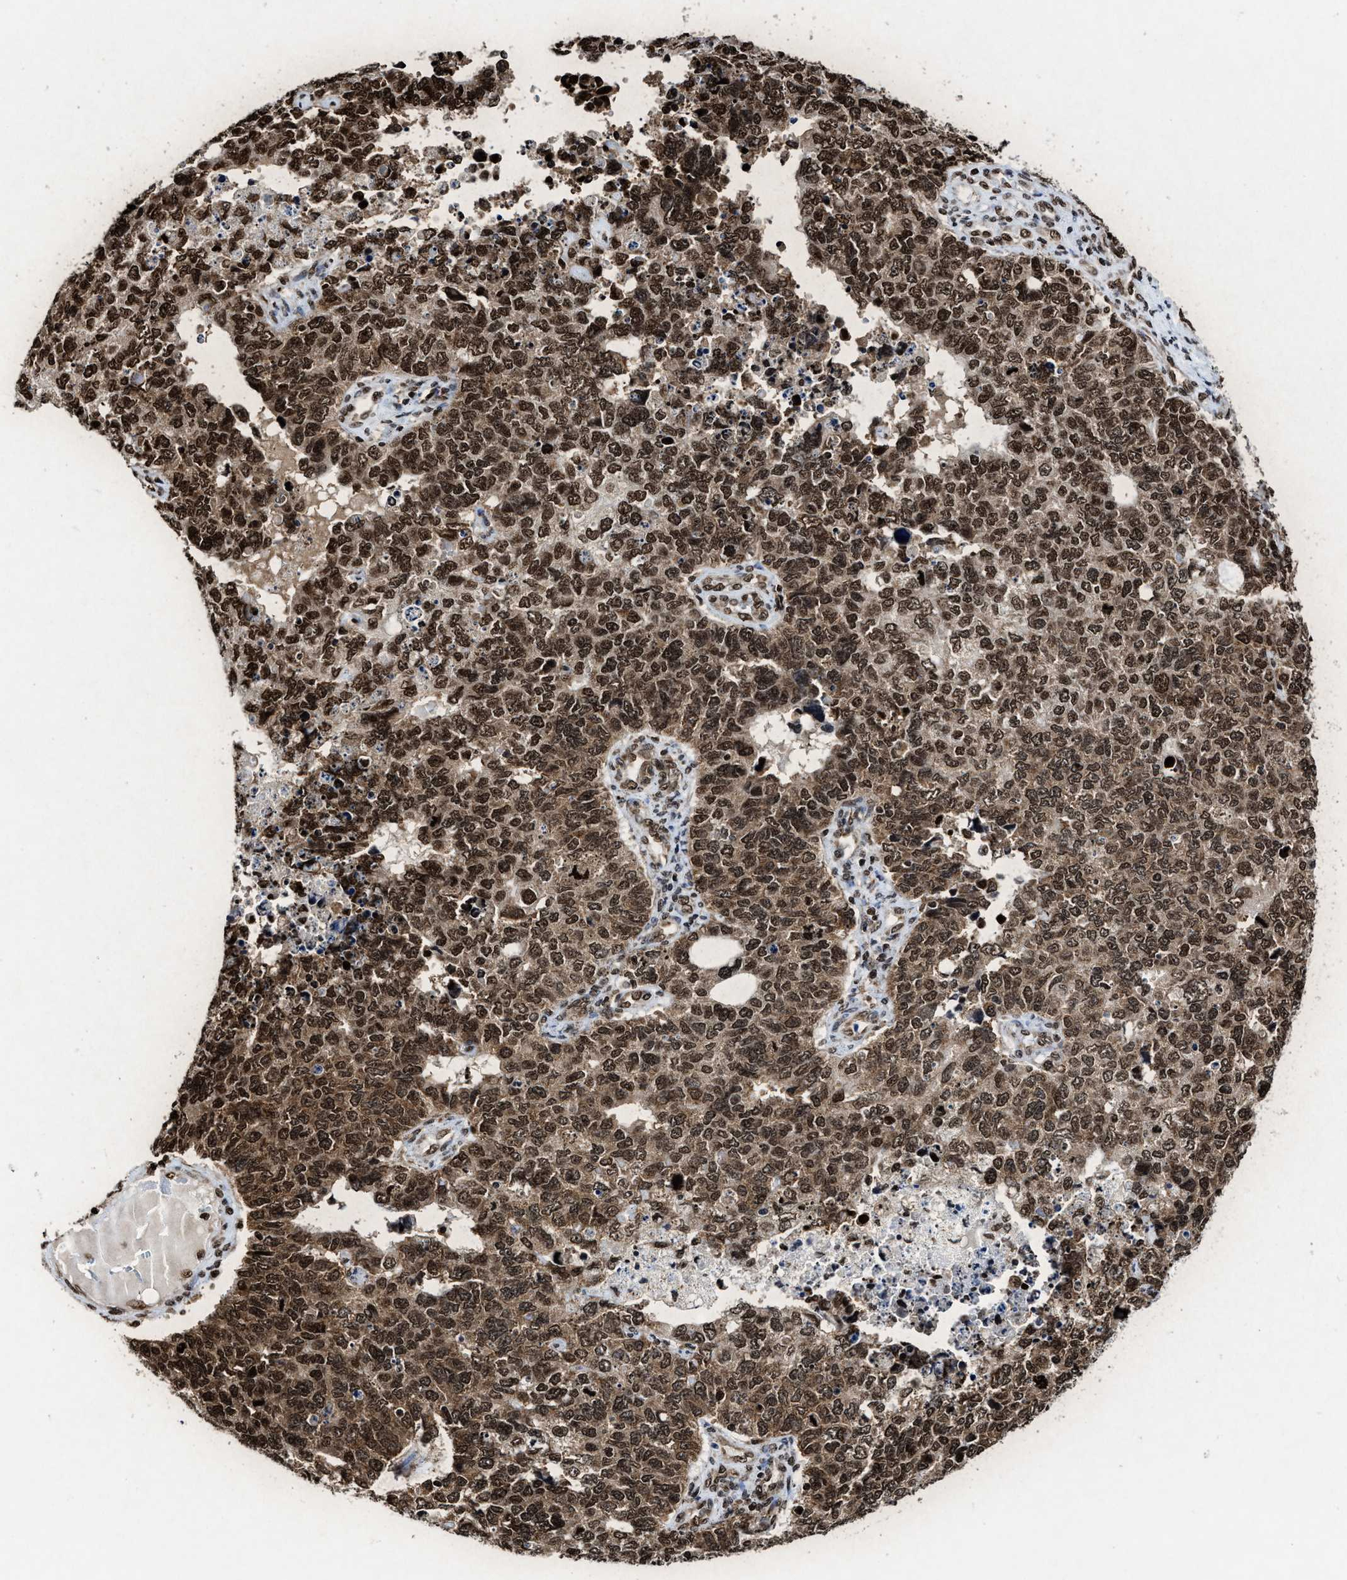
{"staining": {"intensity": "strong", "quantity": ">75%", "location": "cytoplasmic/membranous,nuclear"}, "tissue": "cervical cancer", "cell_type": "Tumor cells", "image_type": "cancer", "snomed": [{"axis": "morphology", "description": "Squamous cell carcinoma, NOS"}, {"axis": "topography", "description": "Cervix"}], "caption": "Tumor cells exhibit strong cytoplasmic/membranous and nuclear staining in approximately >75% of cells in cervical cancer (squamous cell carcinoma). (Stains: DAB in brown, nuclei in blue, Microscopy: brightfield microscopy at high magnification).", "gene": "ALYREF", "patient": {"sex": "female", "age": 63}}